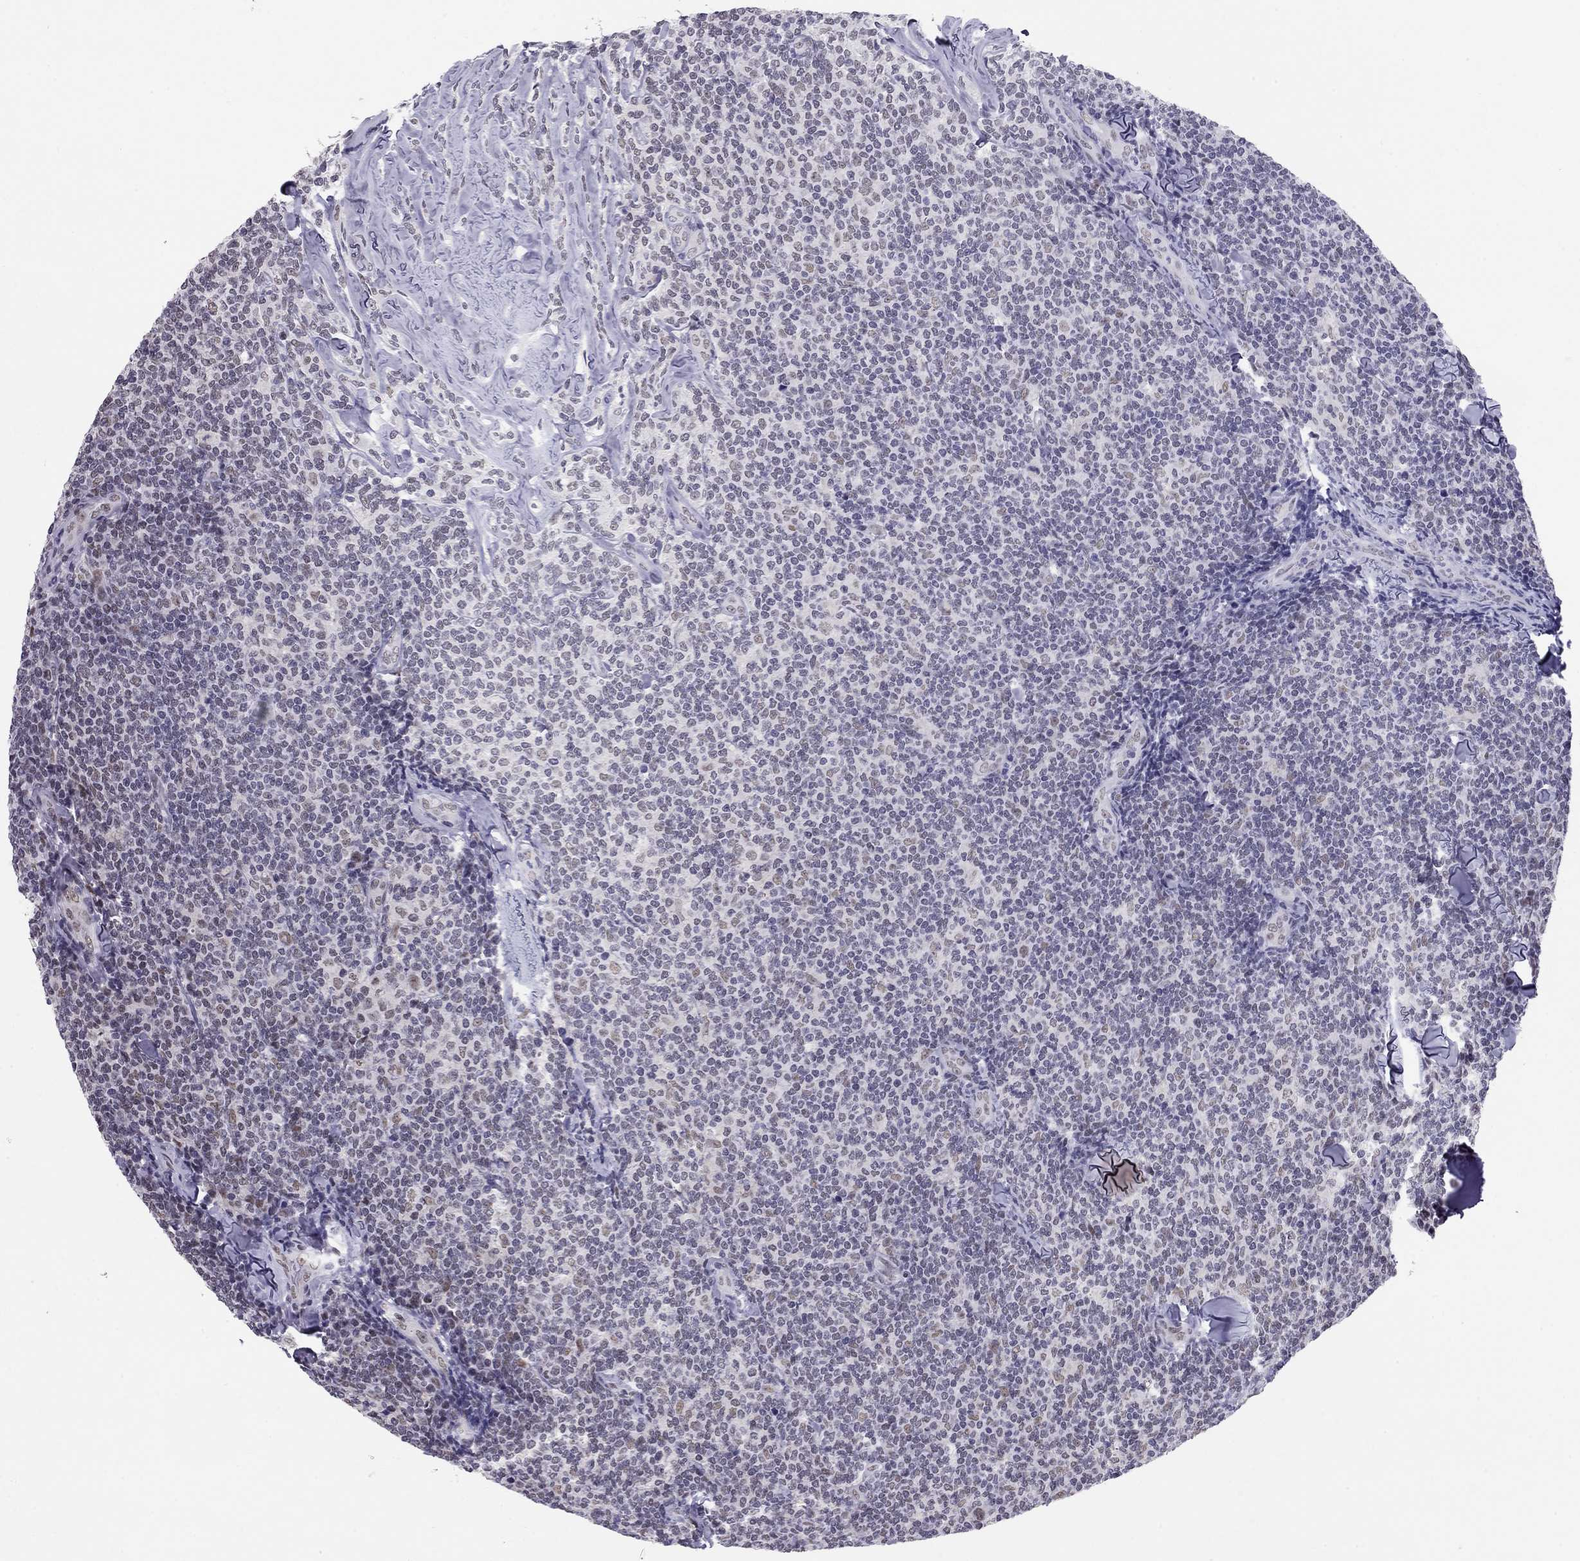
{"staining": {"intensity": "negative", "quantity": "none", "location": "none"}, "tissue": "lymphoma", "cell_type": "Tumor cells", "image_type": "cancer", "snomed": [{"axis": "morphology", "description": "Malignant lymphoma, non-Hodgkin's type, Low grade"}, {"axis": "topography", "description": "Lymph node"}], "caption": "IHC of malignant lymphoma, non-Hodgkin's type (low-grade) shows no expression in tumor cells.", "gene": "DOT1L", "patient": {"sex": "female", "age": 56}}